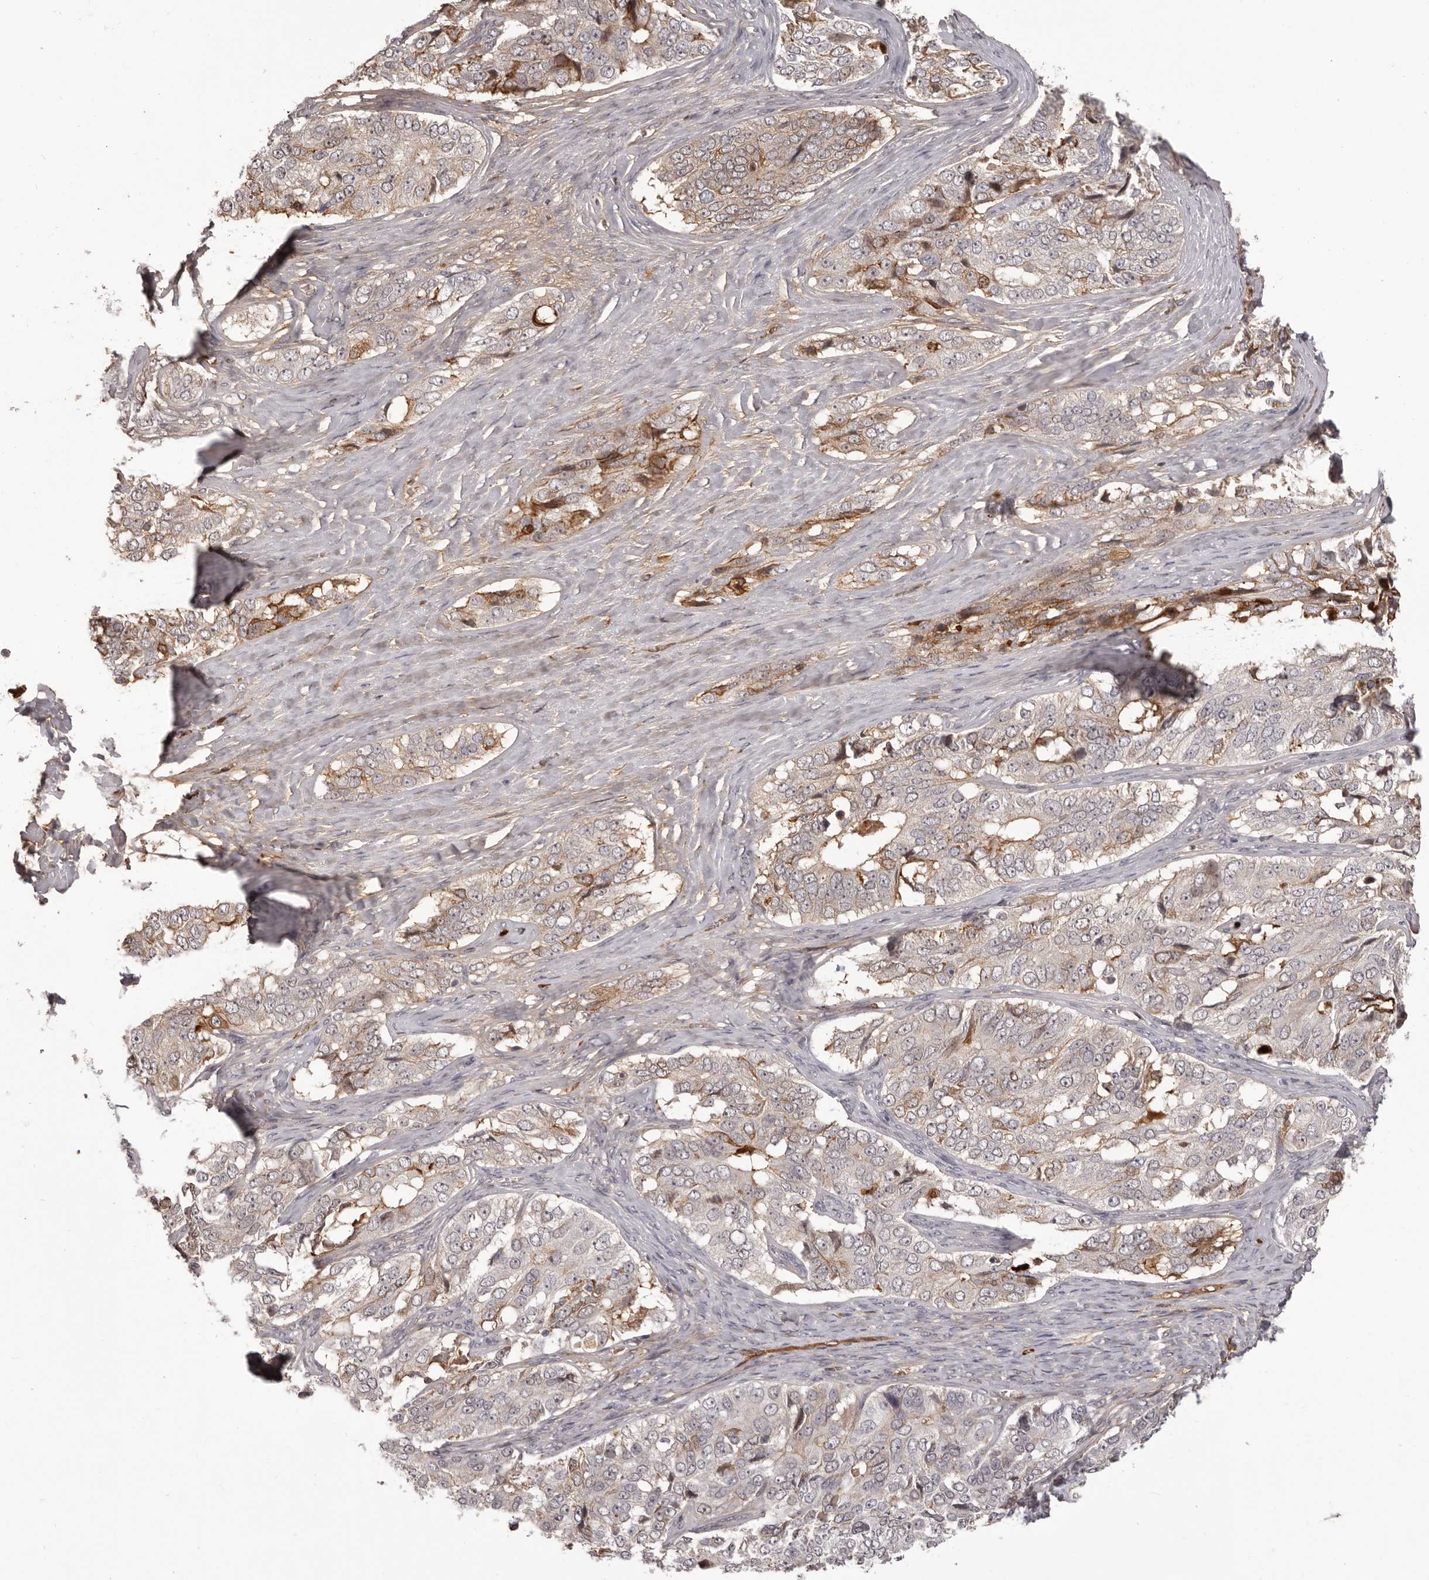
{"staining": {"intensity": "moderate", "quantity": "<25%", "location": "cytoplasmic/membranous"}, "tissue": "ovarian cancer", "cell_type": "Tumor cells", "image_type": "cancer", "snomed": [{"axis": "morphology", "description": "Carcinoma, endometroid"}, {"axis": "topography", "description": "Ovary"}], "caption": "Ovarian cancer tissue reveals moderate cytoplasmic/membranous staining in approximately <25% of tumor cells, visualized by immunohistochemistry.", "gene": "OTUD3", "patient": {"sex": "female", "age": 51}}